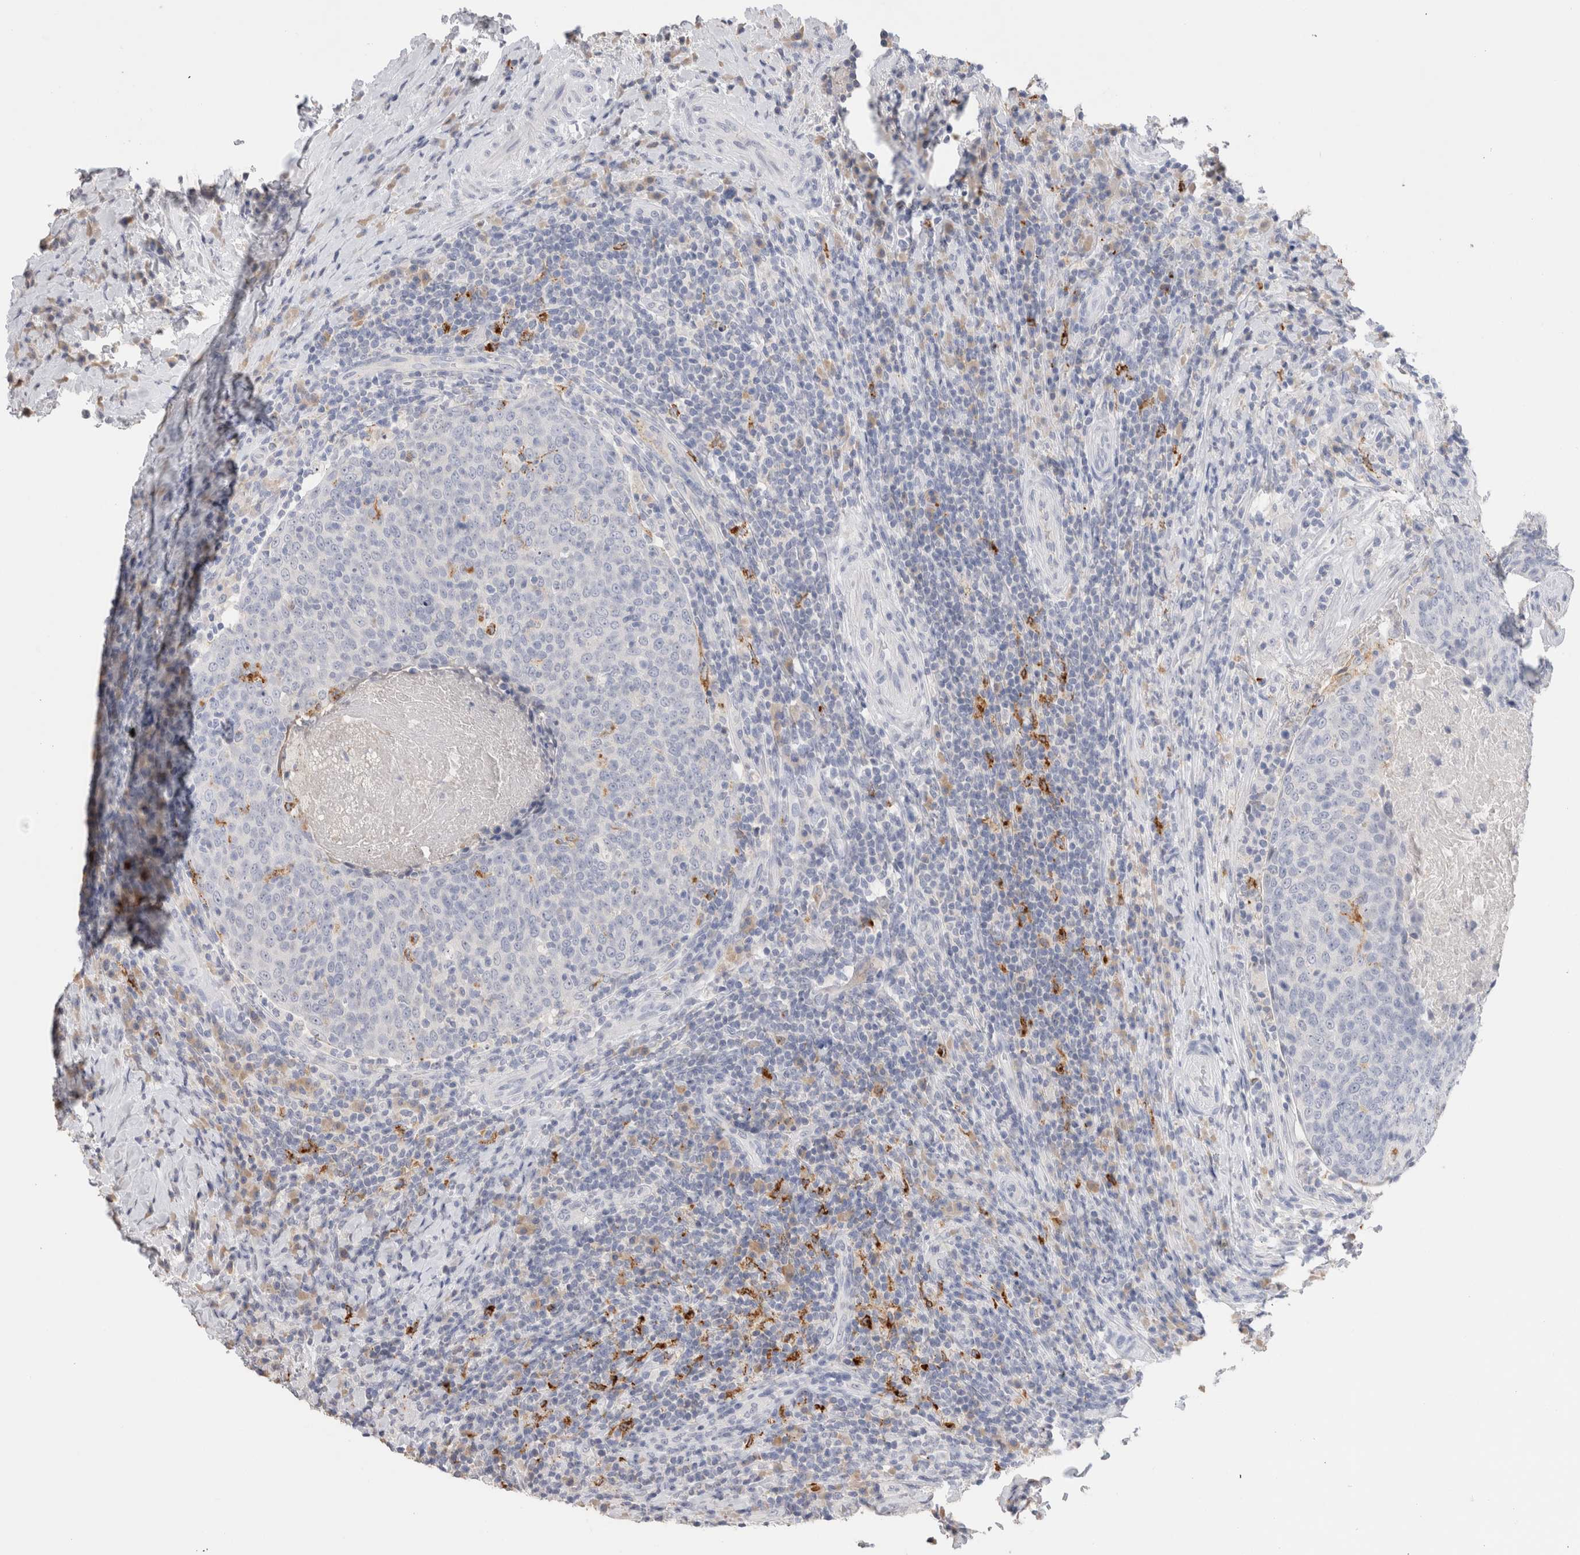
{"staining": {"intensity": "negative", "quantity": "none", "location": "none"}, "tissue": "head and neck cancer", "cell_type": "Tumor cells", "image_type": "cancer", "snomed": [{"axis": "morphology", "description": "Squamous cell carcinoma, NOS"}, {"axis": "morphology", "description": "Squamous cell carcinoma, metastatic, NOS"}, {"axis": "topography", "description": "Lymph node"}, {"axis": "topography", "description": "Head-Neck"}], "caption": "DAB (3,3'-diaminobenzidine) immunohistochemical staining of head and neck cancer (squamous cell carcinoma) exhibits no significant positivity in tumor cells.", "gene": "LAMP3", "patient": {"sex": "male", "age": 62}}